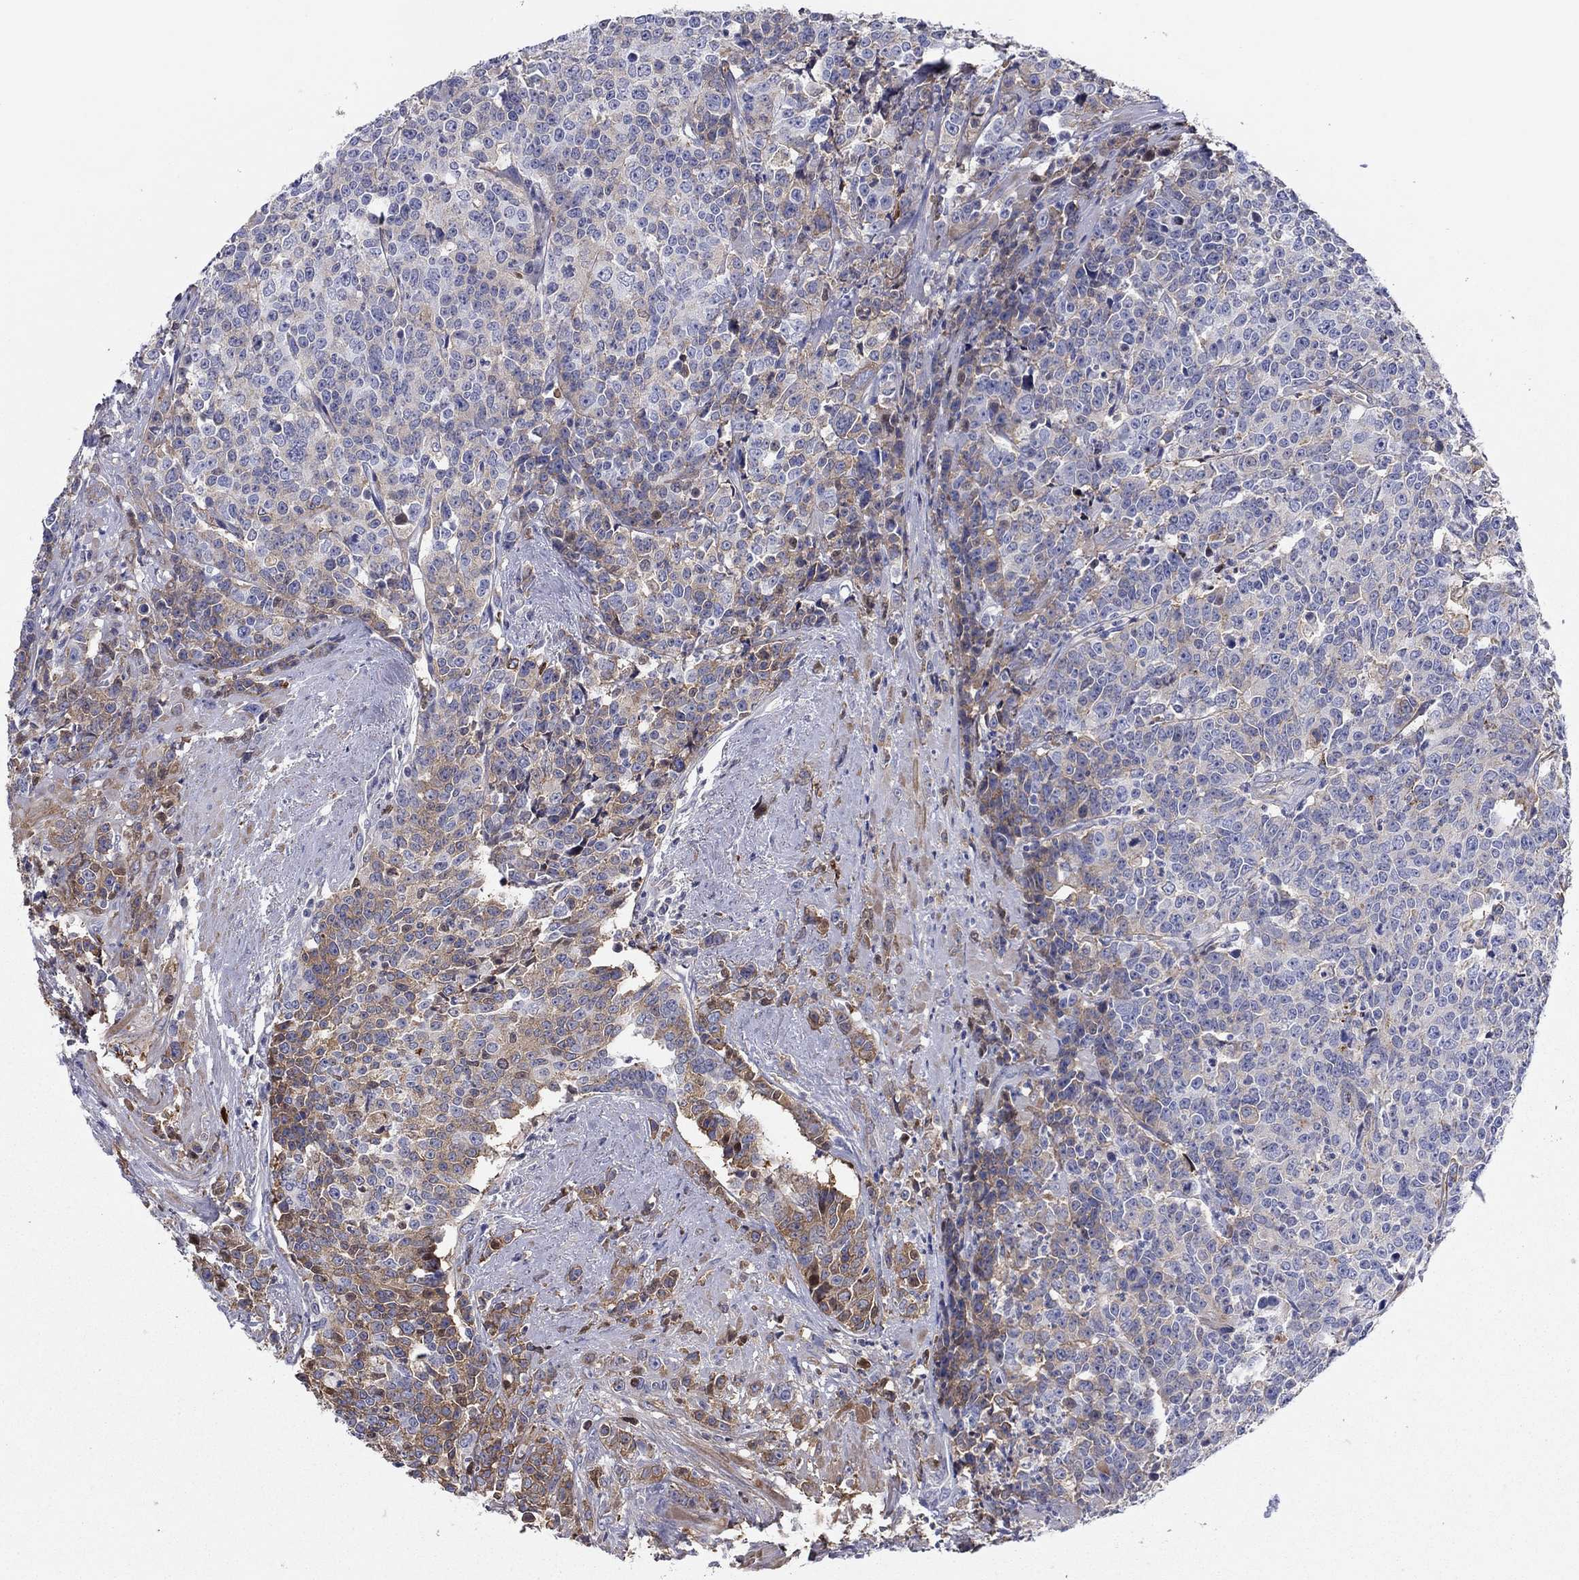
{"staining": {"intensity": "weak", "quantity": "25%-75%", "location": "cytoplasmic/membranous"}, "tissue": "prostate cancer", "cell_type": "Tumor cells", "image_type": "cancer", "snomed": [{"axis": "morphology", "description": "Adenocarcinoma, NOS"}, {"axis": "topography", "description": "Prostate"}], "caption": "About 25%-75% of tumor cells in prostate adenocarcinoma exhibit weak cytoplasmic/membranous protein expression as visualized by brown immunohistochemical staining.", "gene": "HPX", "patient": {"sex": "male", "age": 67}}